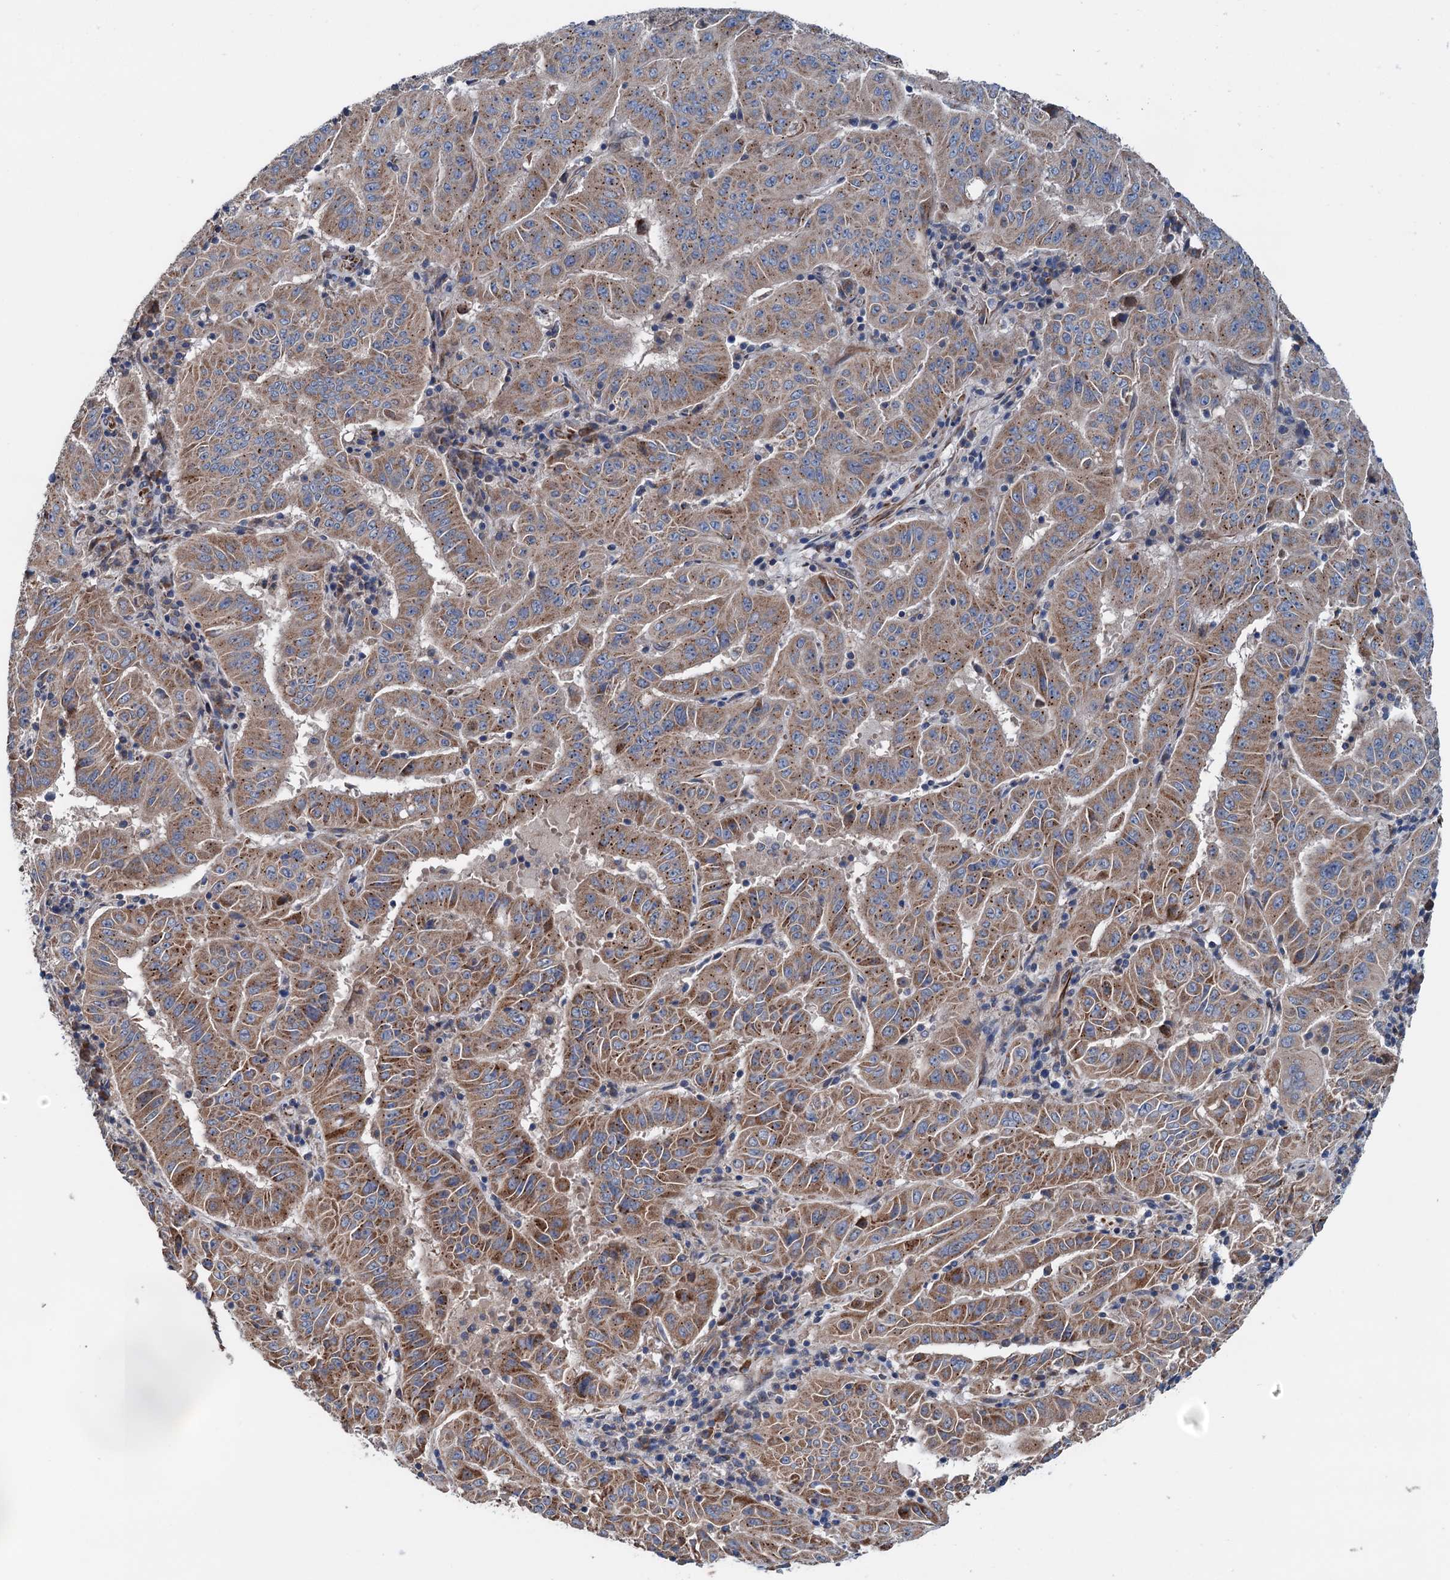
{"staining": {"intensity": "moderate", "quantity": ">75%", "location": "cytoplasmic/membranous"}, "tissue": "pancreatic cancer", "cell_type": "Tumor cells", "image_type": "cancer", "snomed": [{"axis": "morphology", "description": "Adenocarcinoma, NOS"}, {"axis": "topography", "description": "Pancreas"}], "caption": "High-power microscopy captured an immunohistochemistry micrograph of pancreatic cancer, revealing moderate cytoplasmic/membranous positivity in approximately >75% of tumor cells.", "gene": "ELAC1", "patient": {"sex": "male", "age": 63}}